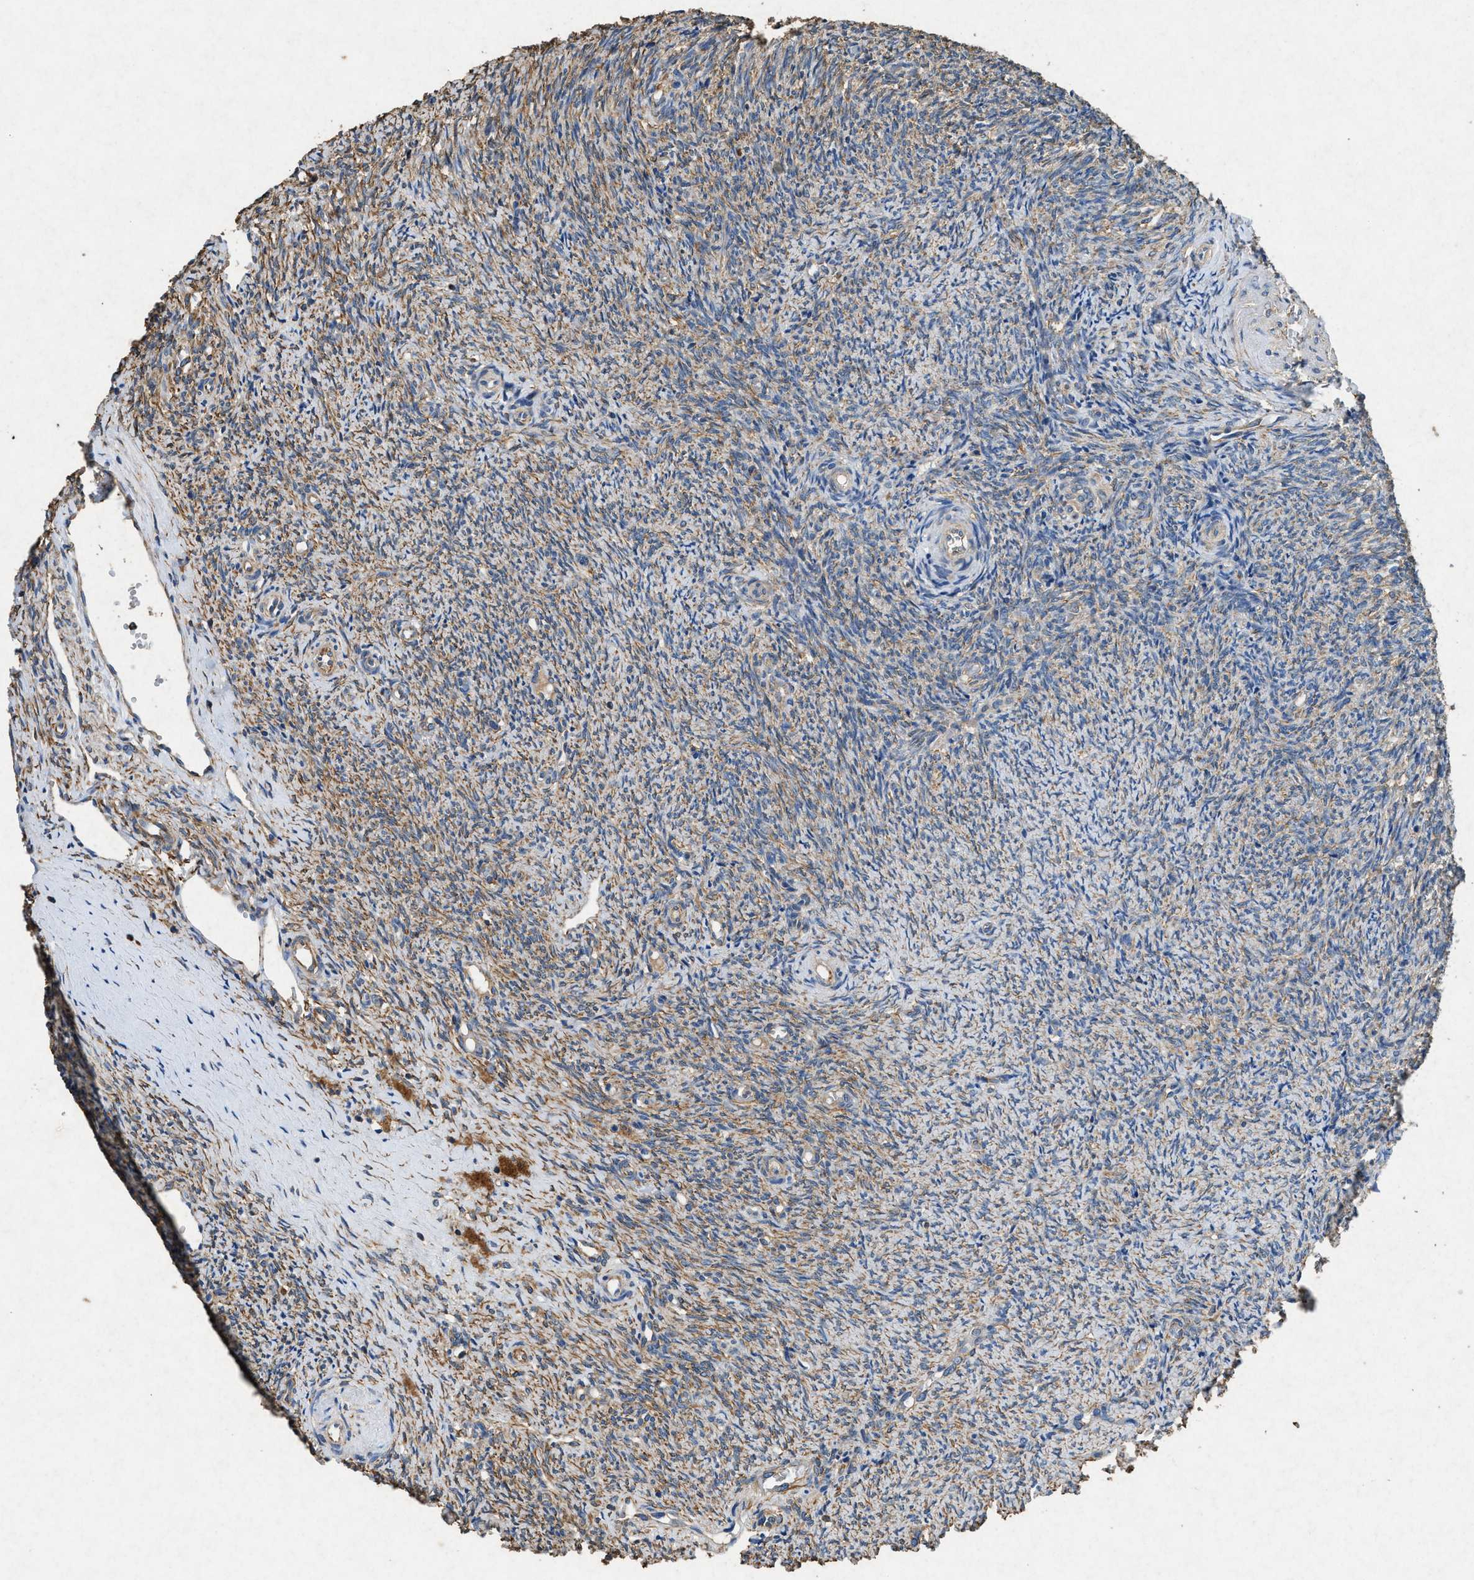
{"staining": {"intensity": "moderate", "quantity": ">75%", "location": "cytoplasmic/membranous"}, "tissue": "ovary", "cell_type": "Follicle cells", "image_type": "normal", "snomed": [{"axis": "morphology", "description": "Normal tissue, NOS"}, {"axis": "topography", "description": "Ovary"}], "caption": "Ovary stained with immunohistochemistry (IHC) displays moderate cytoplasmic/membranous positivity in approximately >75% of follicle cells. Nuclei are stained in blue.", "gene": "CDK15", "patient": {"sex": "female", "age": 41}}